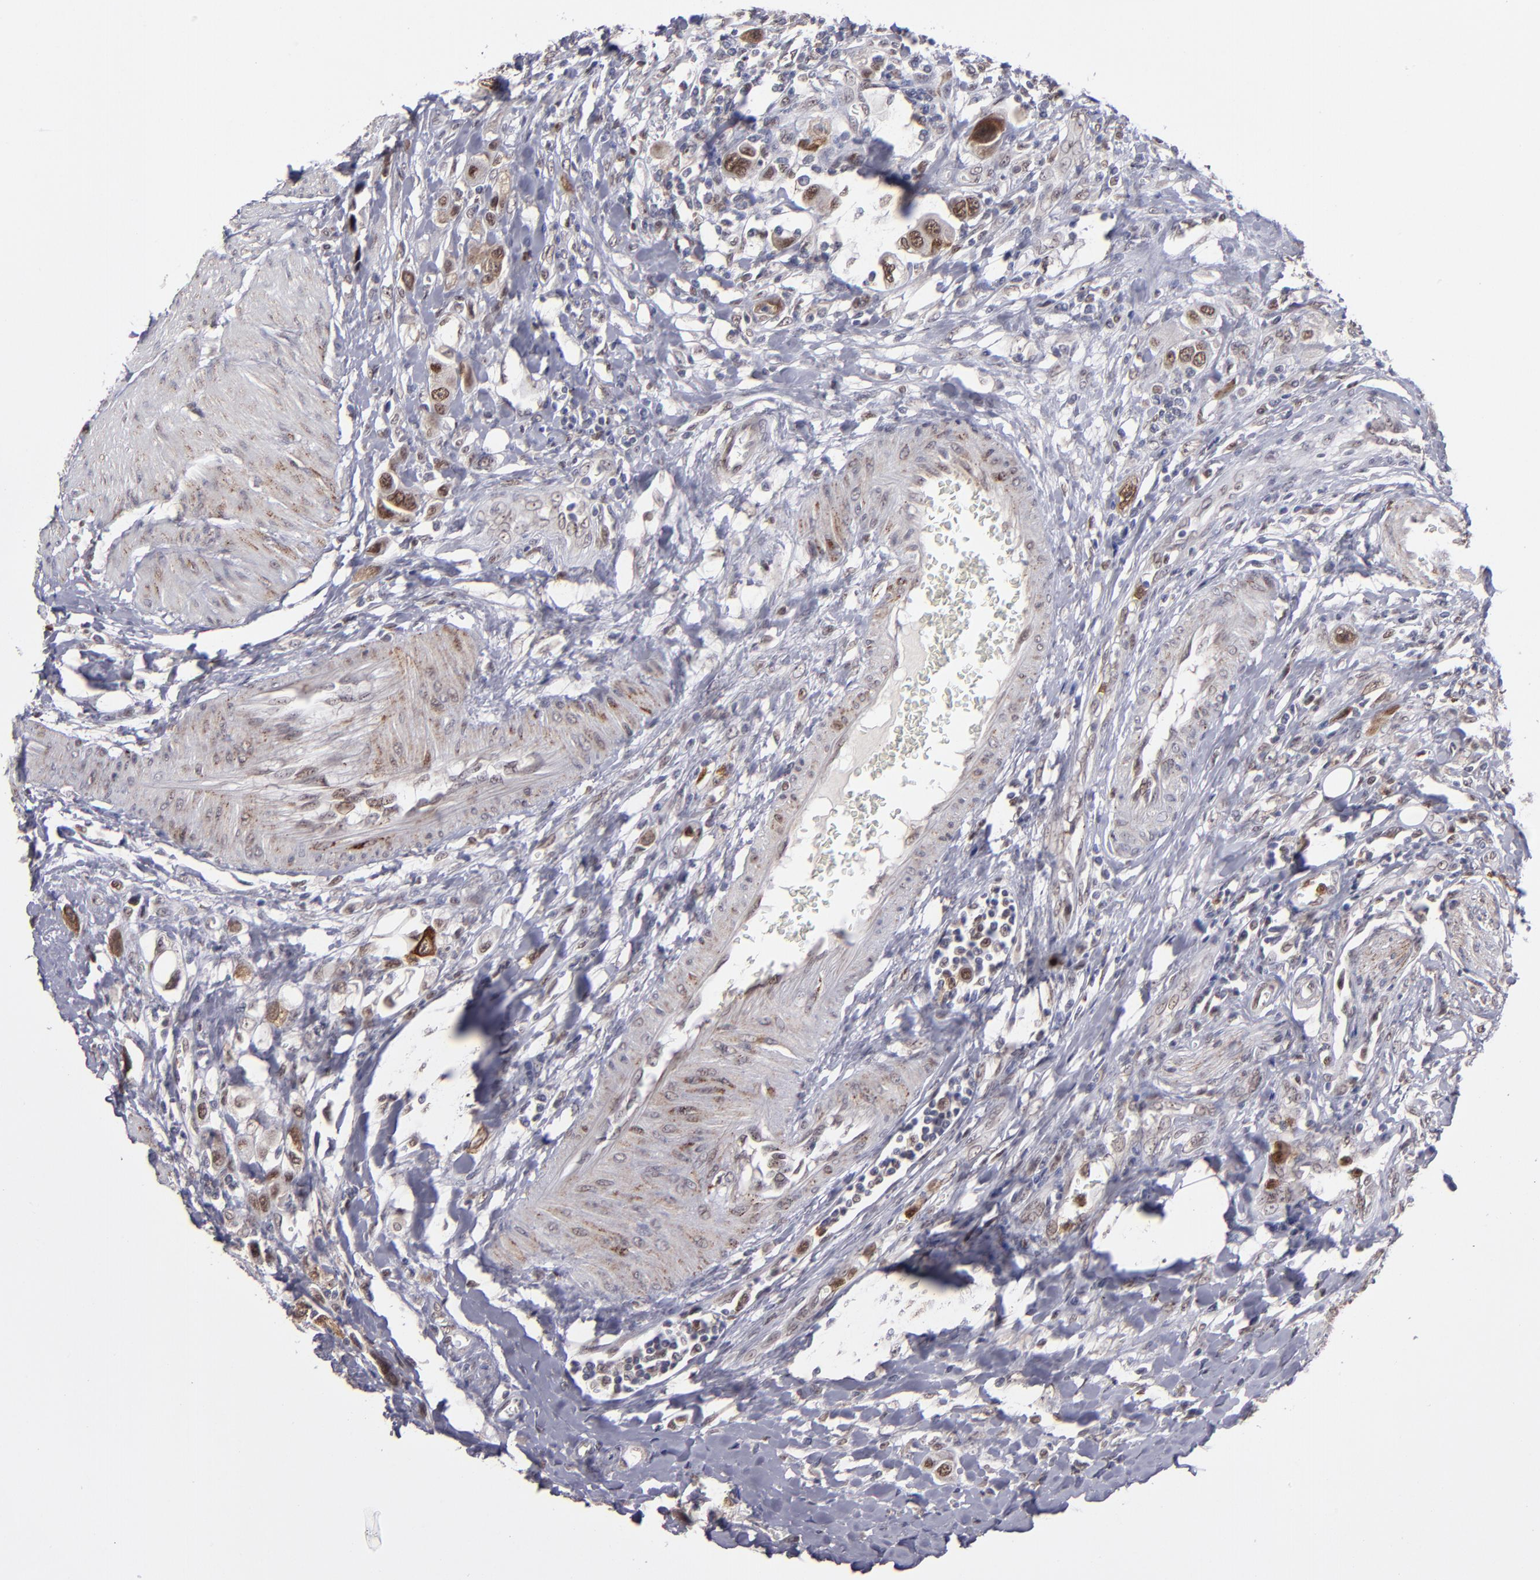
{"staining": {"intensity": "strong", "quantity": "25%-75%", "location": "nuclear"}, "tissue": "urothelial cancer", "cell_type": "Tumor cells", "image_type": "cancer", "snomed": [{"axis": "morphology", "description": "Urothelial carcinoma, High grade"}, {"axis": "topography", "description": "Urinary bladder"}], "caption": "This image shows high-grade urothelial carcinoma stained with immunohistochemistry (IHC) to label a protein in brown. The nuclear of tumor cells show strong positivity for the protein. Nuclei are counter-stained blue.", "gene": "RREB1", "patient": {"sex": "male", "age": 50}}